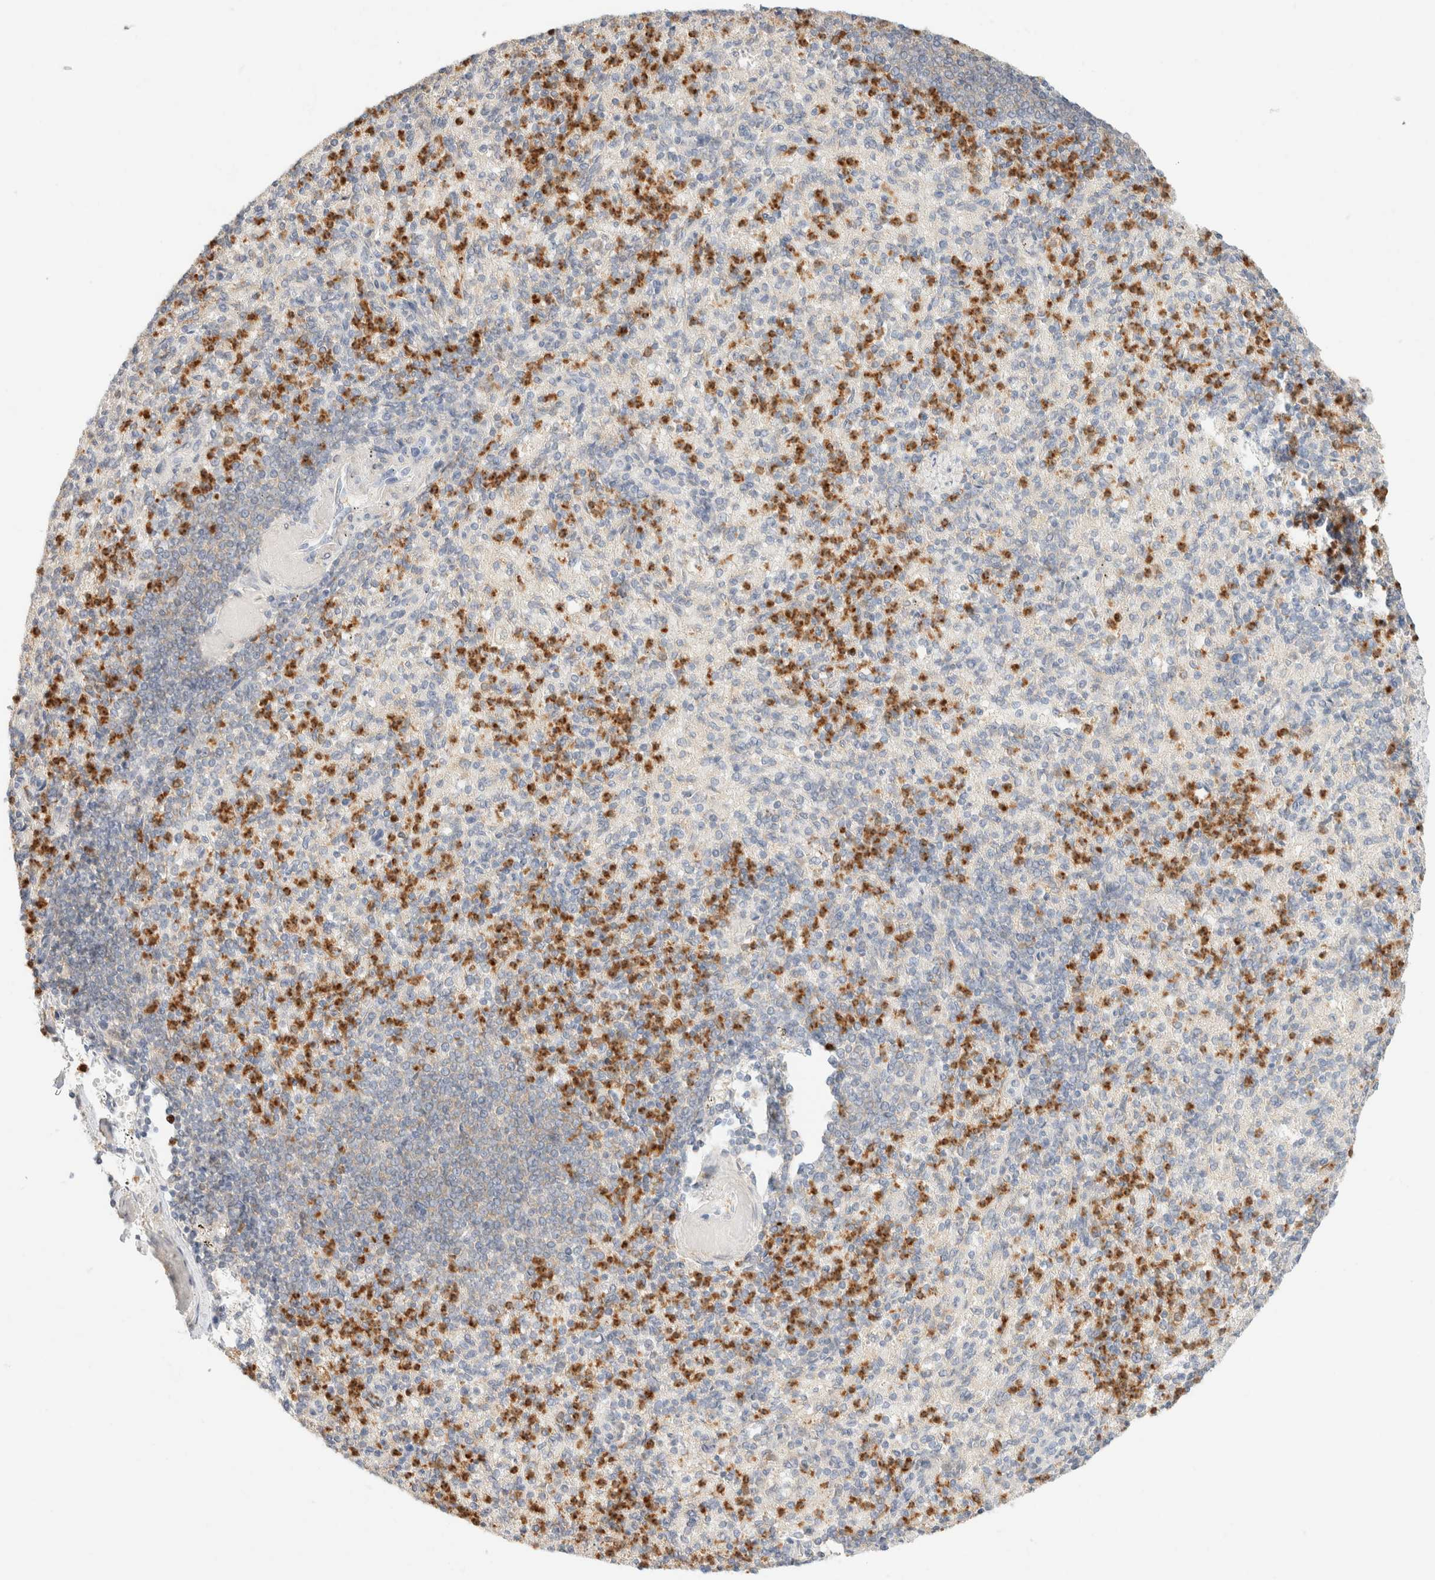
{"staining": {"intensity": "moderate", "quantity": "25%-75%", "location": "cytoplasmic/membranous"}, "tissue": "spleen", "cell_type": "Cells in red pulp", "image_type": "normal", "snomed": [{"axis": "morphology", "description": "Normal tissue, NOS"}, {"axis": "topography", "description": "Spleen"}], "caption": "About 25%-75% of cells in red pulp in unremarkable spleen reveal moderate cytoplasmic/membranous protein positivity as visualized by brown immunohistochemical staining.", "gene": "GPI", "patient": {"sex": "female", "age": 74}}